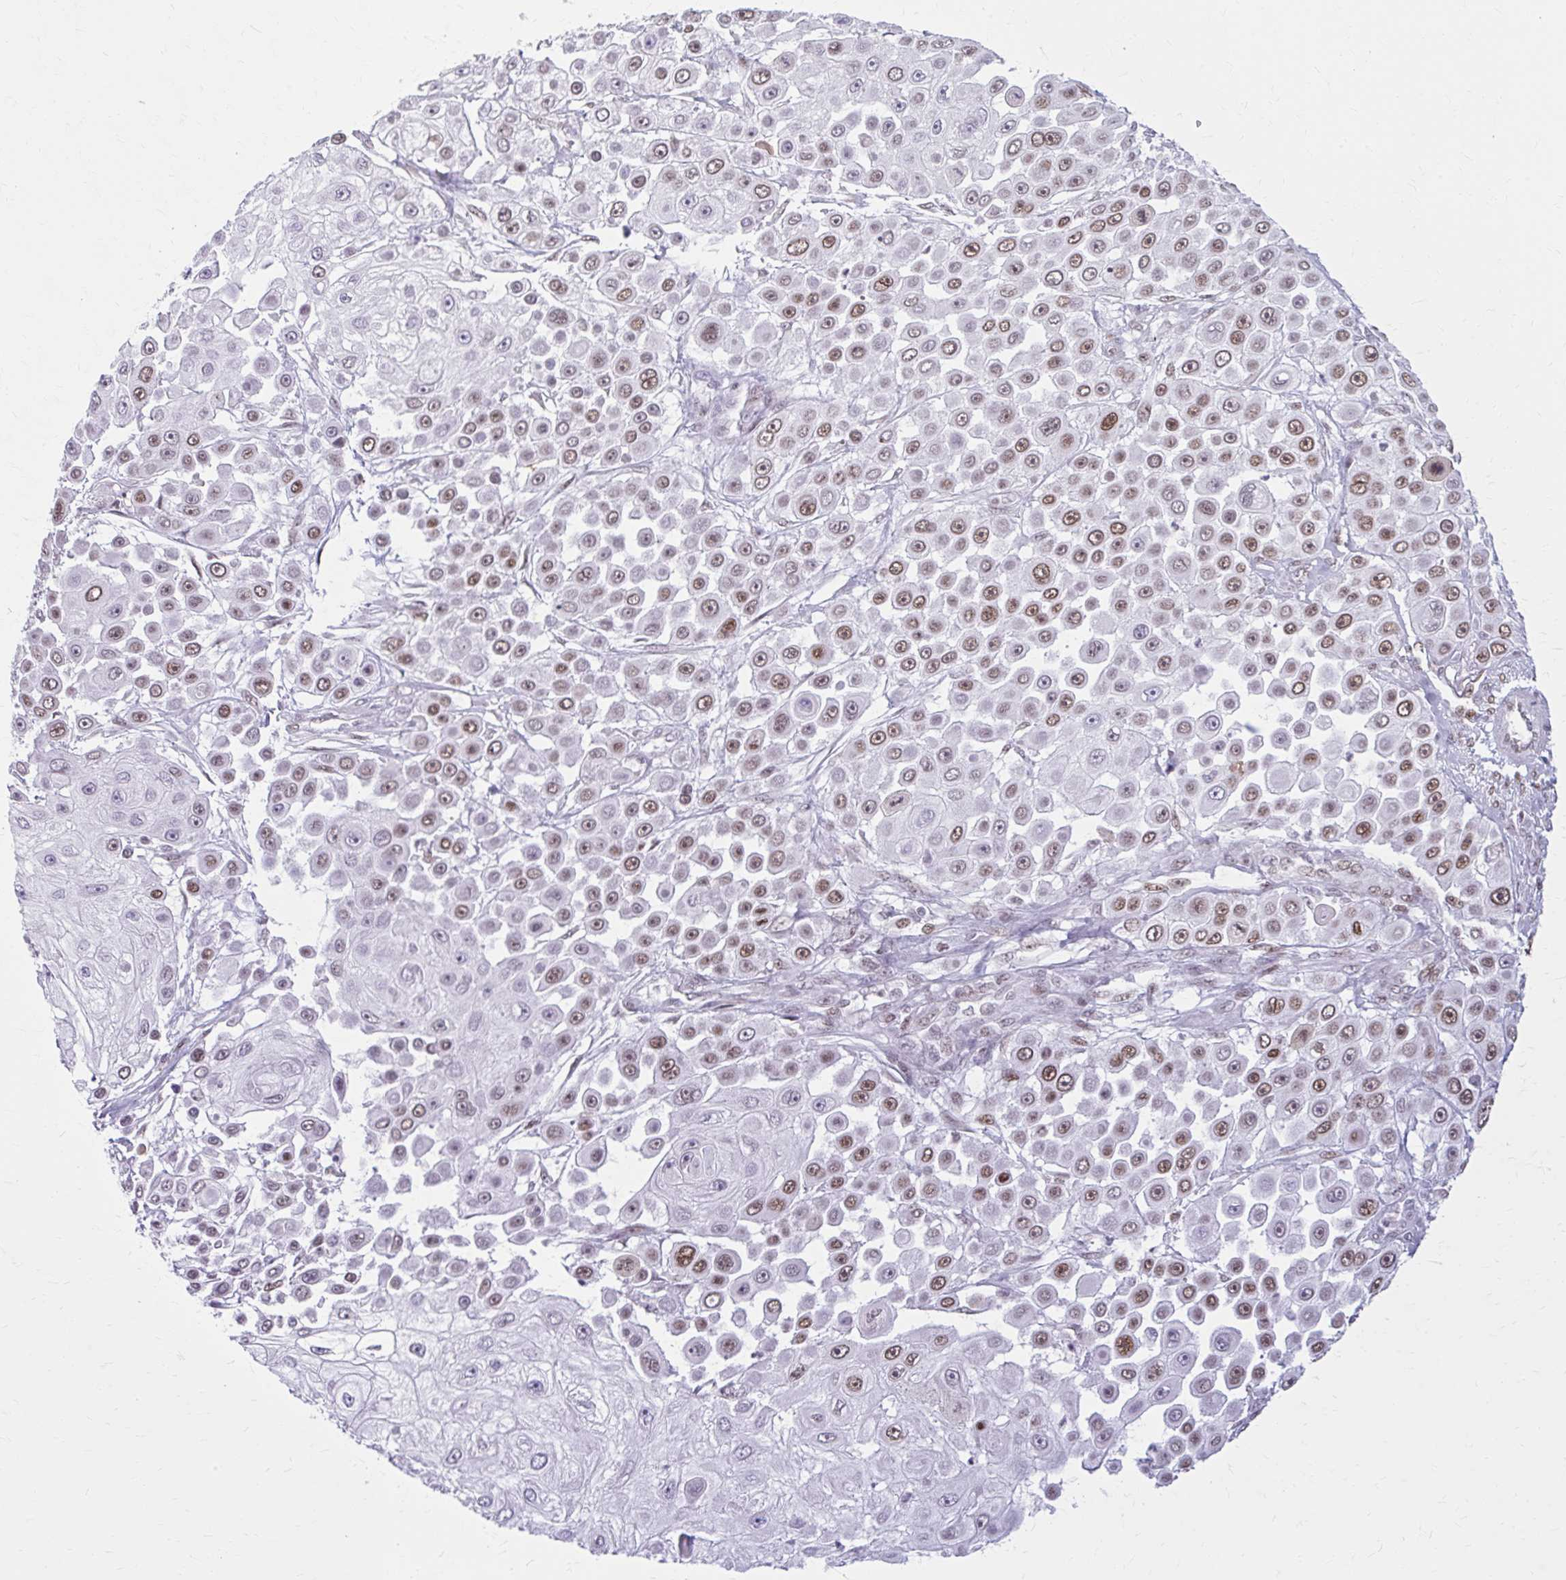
{"staining": {"intensity": "moderate", "quantity": "25%-75%", "location": "nuclear"}, "tissue": "skin cancer", "cell_type": "Tumor cells", "image_type": "cancer", "snomed": [{"axis": "morphology", "description": "Squamous cell carcinoma, NOS"}, {"axis": "topography", "description": "Skin"}], "caption": "A high-resolution histopathology image shows immunohistochemistry staining of skin squamous cell carcinoma, which displays moderate nuclear staining in approximately 25%-75% of tumor cells. The staining was performed using DAB (3,3'-diaminobenzidine), with brown indicating positive protein expression. Nuclei are stained blue with hematoxylin.", "gene": "PABIR1", "patient": {"sex": "male", "age": 67}}